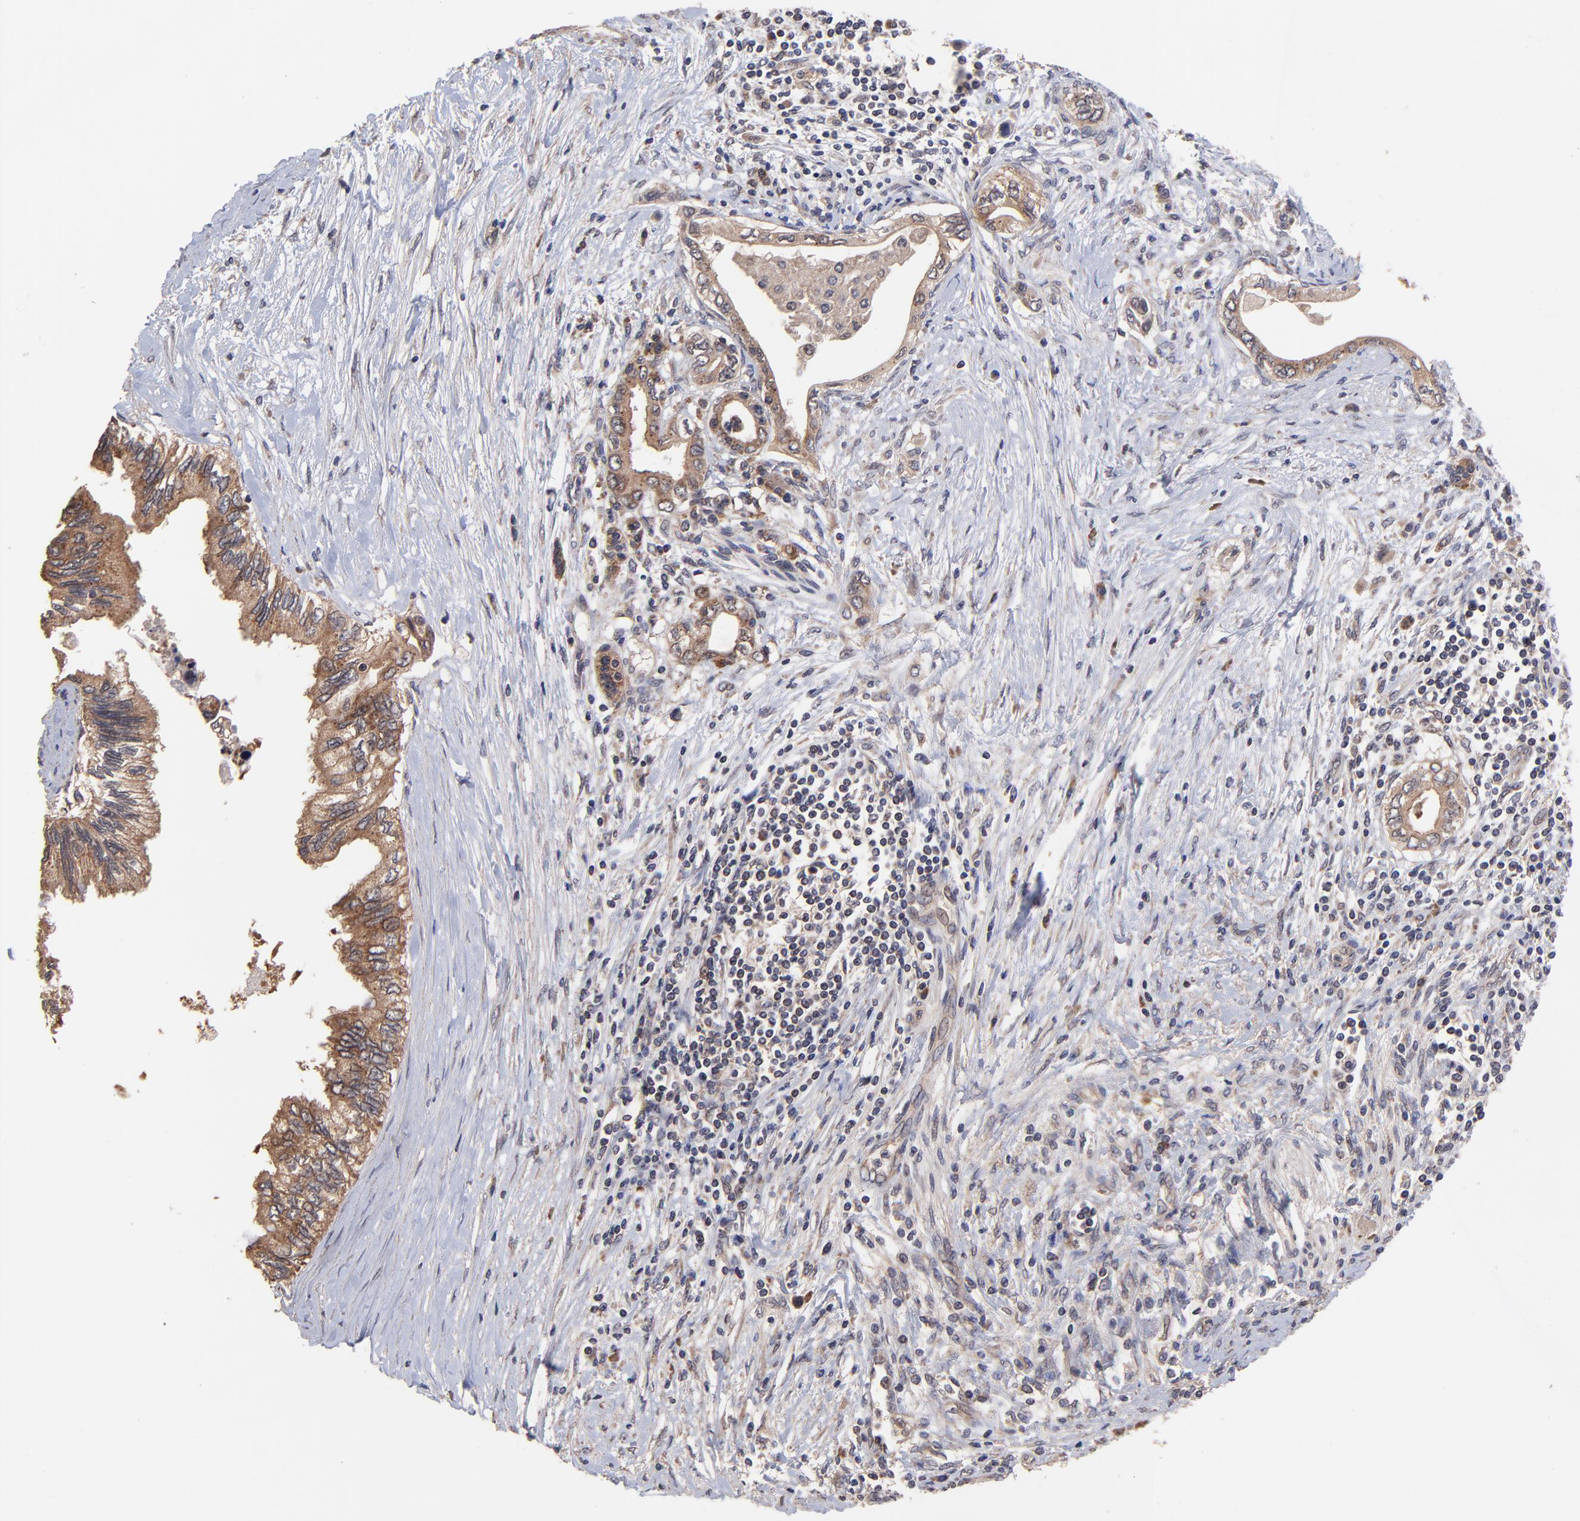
{"staining": {"intensity": "moderate", "quantity": ">75%", "location": "cytoplasmic/membranous"}, "tissue": "pancreatic cancer", "cell_type": "Tumor cells", "image_type": "cancer", "snomed": [{"axis": "morphology", "description": "Adenocarcinoma, NOS"}, {"axis": "topography", "description": "Pancreas"}], "caption": "The micrograph demonstrates staining of pancreatic cancer, revealing moderate cytoplasmic/membranous protein expression (brown color) within tumor cells.", "gene": "BAIAP2L2", "patient": {"sex": "female", "age": 66}}